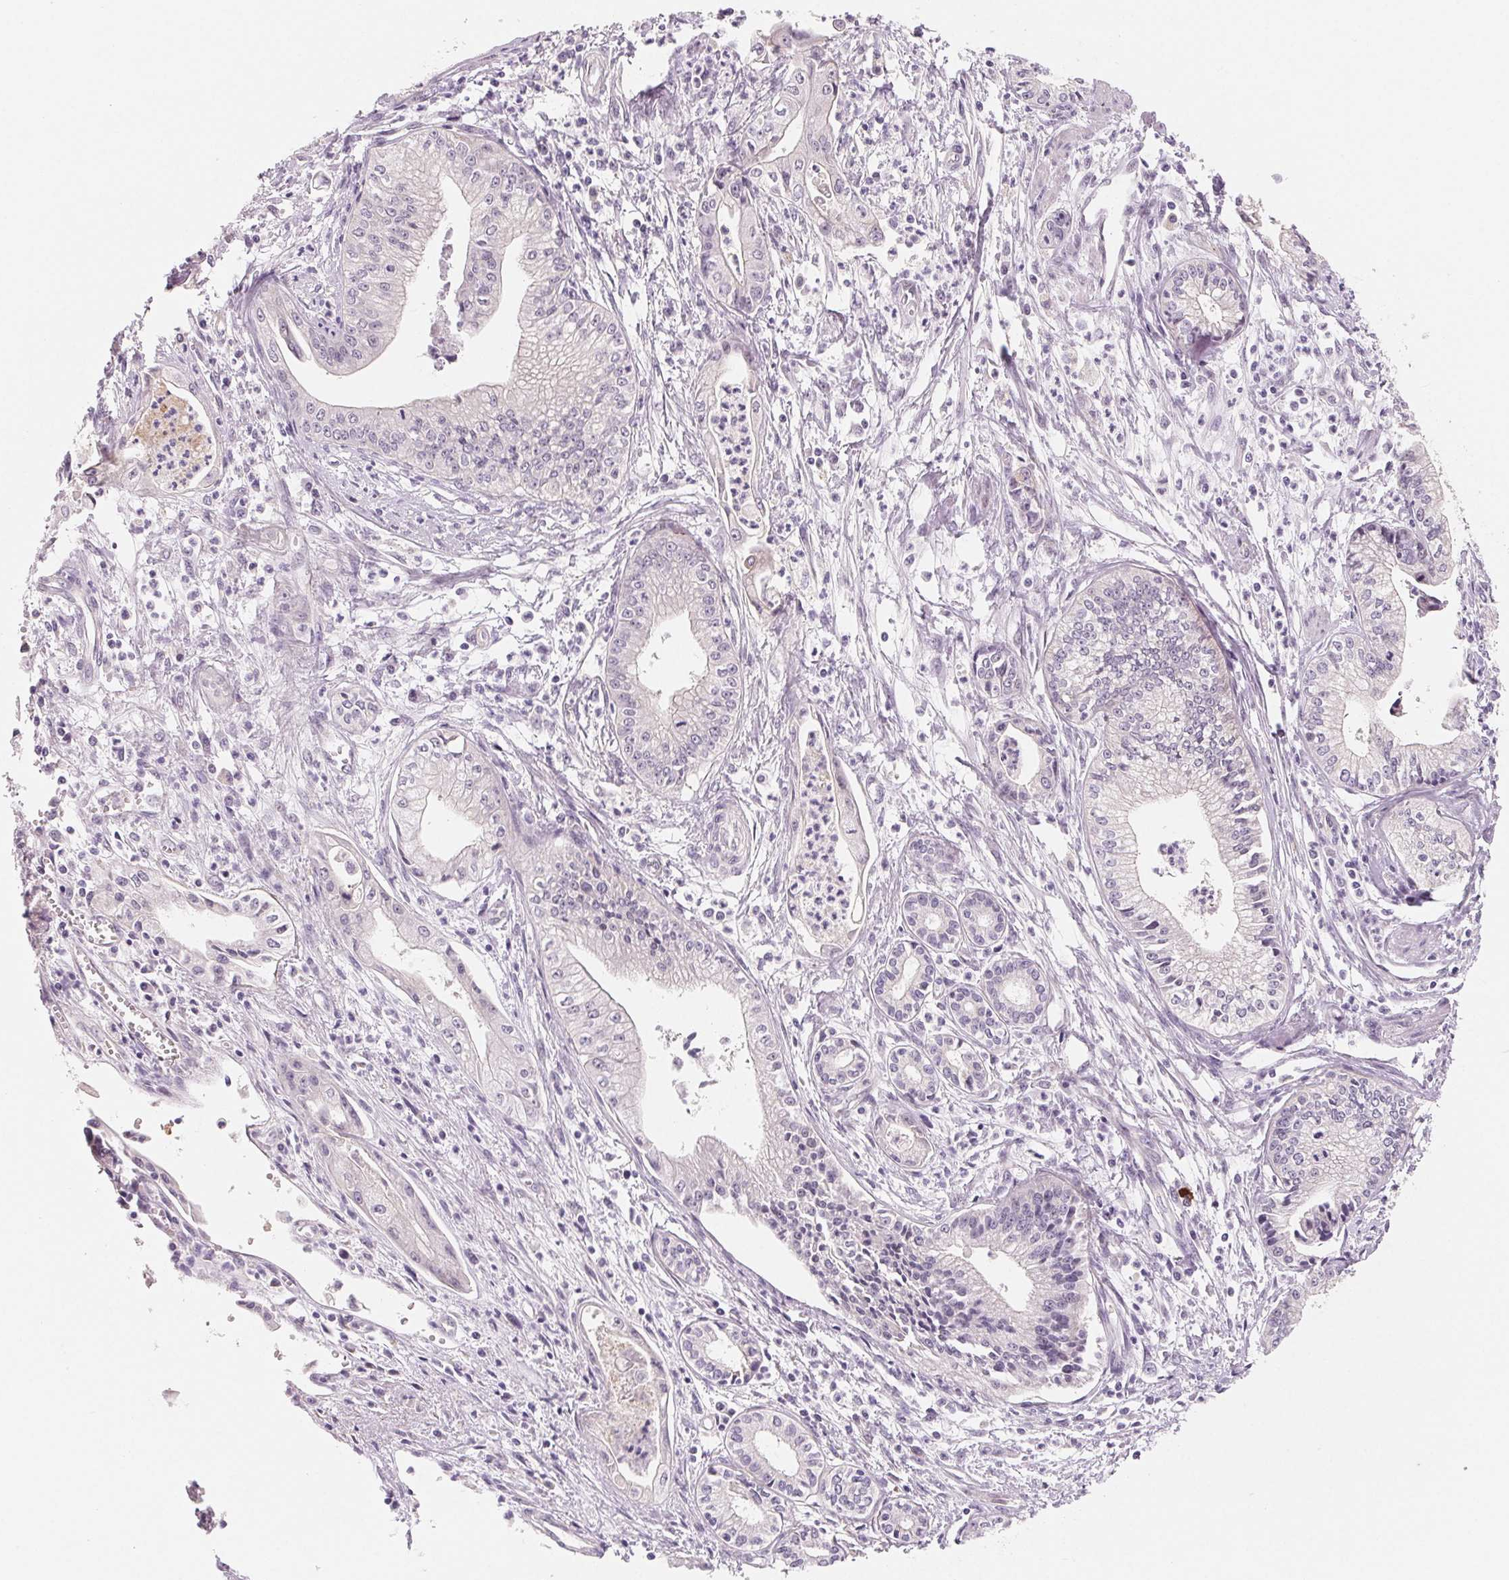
{"staining": {"intensity": "negative", "quantity": "none", "location": "none"}, "tissue": "pancreatic cancer", "cell_type": "Tumor cells", "image_type": "cancer", "snomed": [{"axis": "morphology", "description": "Adenocarcinoma, NOS"}, {"axis": "topography", "description": "Pancreas"}], "caption": "Photomicrograph shows no significant protein expression in tumor cells of pancreatic cancer (adenocarcinoma). (DAB immunohistochemistry, high magnification).", "gene": "CFC1", "patient": {"sex": "female", "age": 65}}